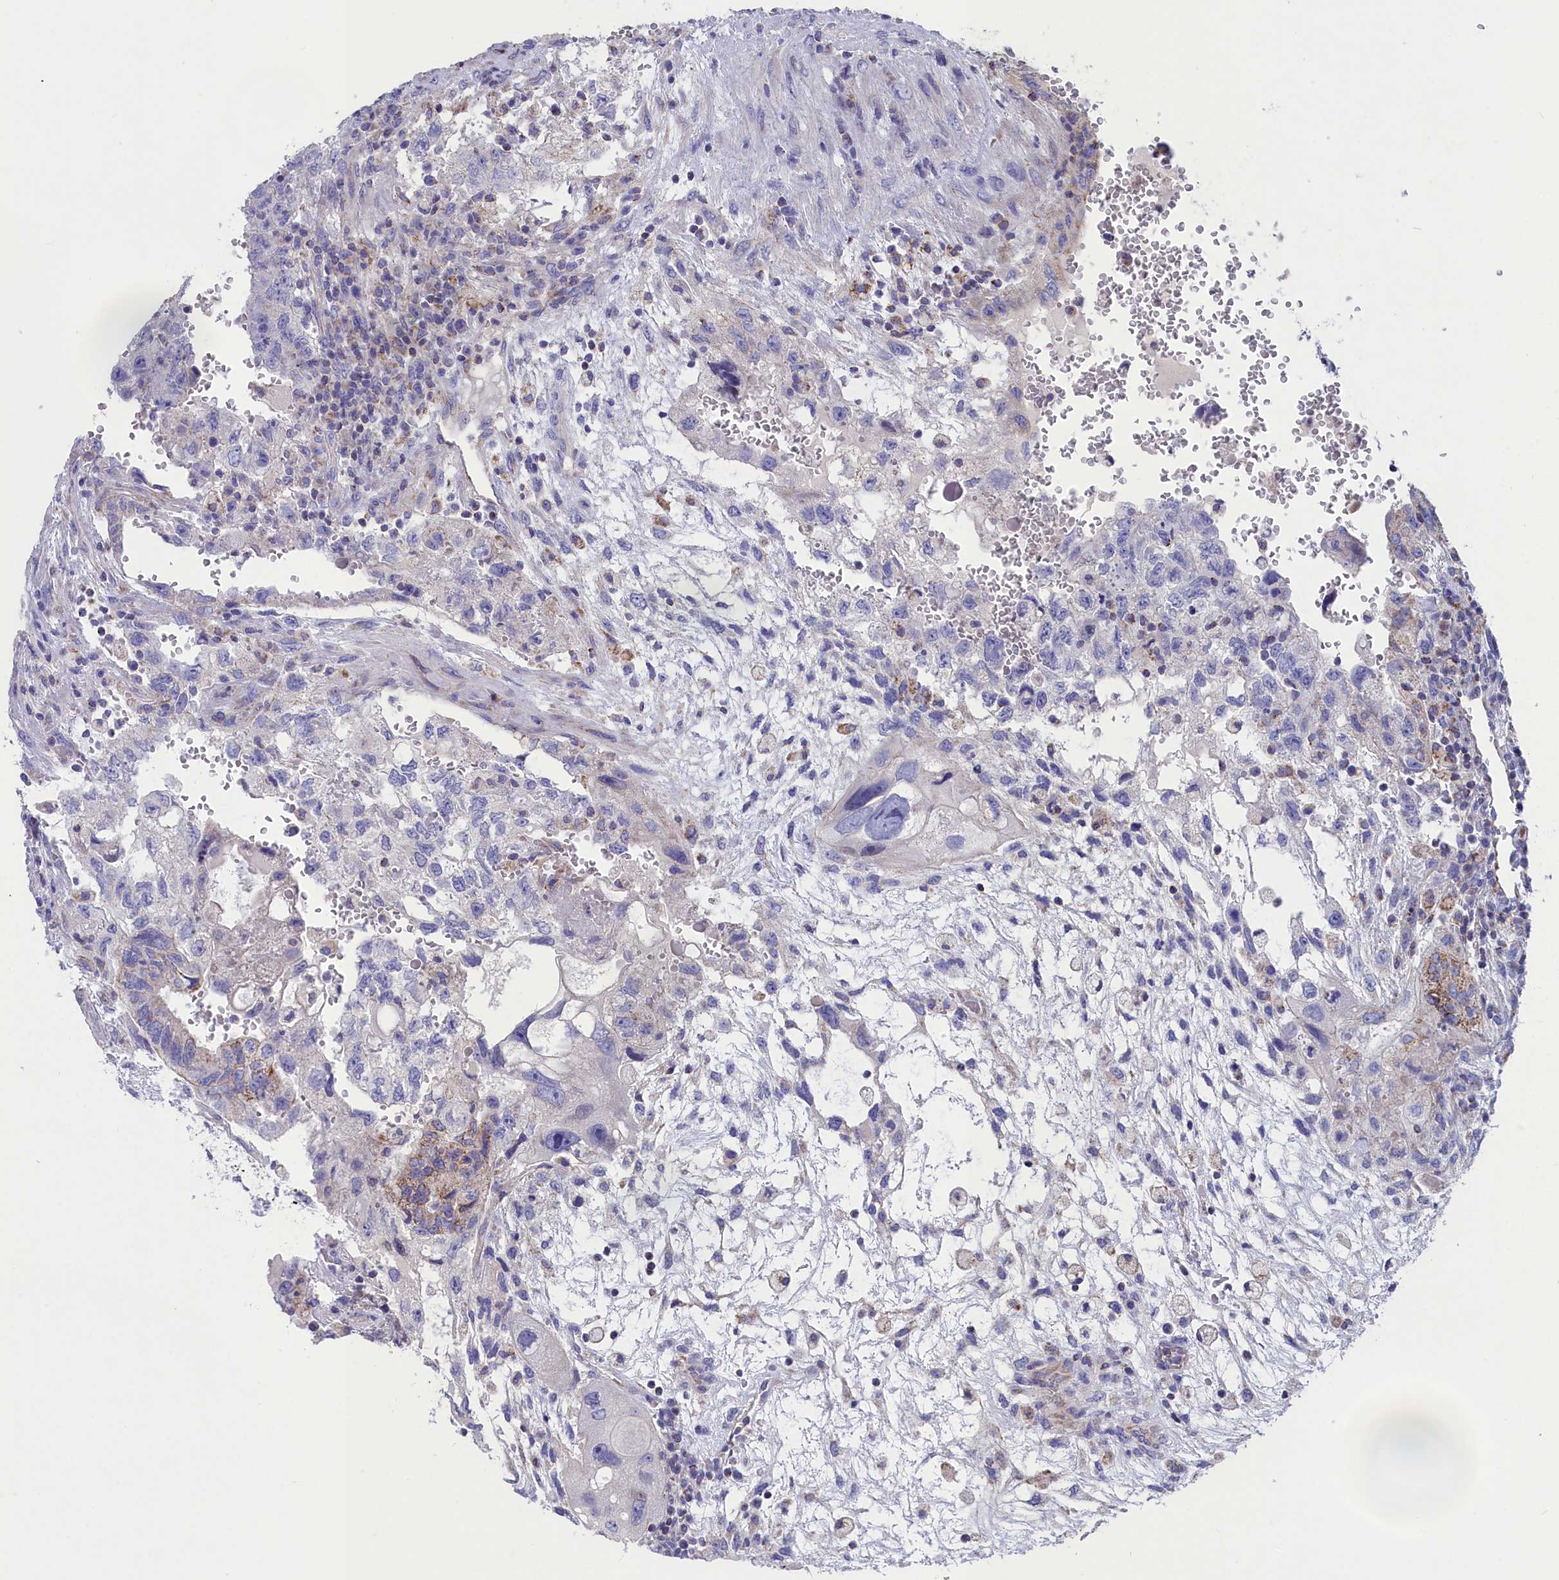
{"staining": {"intensity": "negative", "quantity": "none", "location": "none"}, "tissue": "testis cancer", "cell_type": "Tumor cells", "image_type": "cancer", "snomed": [{"axis": "morphology", "description": "Carcinoma, Embryonal, NOS"}, {"axis": "topography", "description": "Testis"}], "caption": "High magnification brightfield microscopy of testis embryonal carcinoma stained with DAB (brown) and counterstained with hematoxylin (blue): tumor cells show no significant staining.", "gene": "PRDM12", "patient": {"sex": "male", "age": 36}}